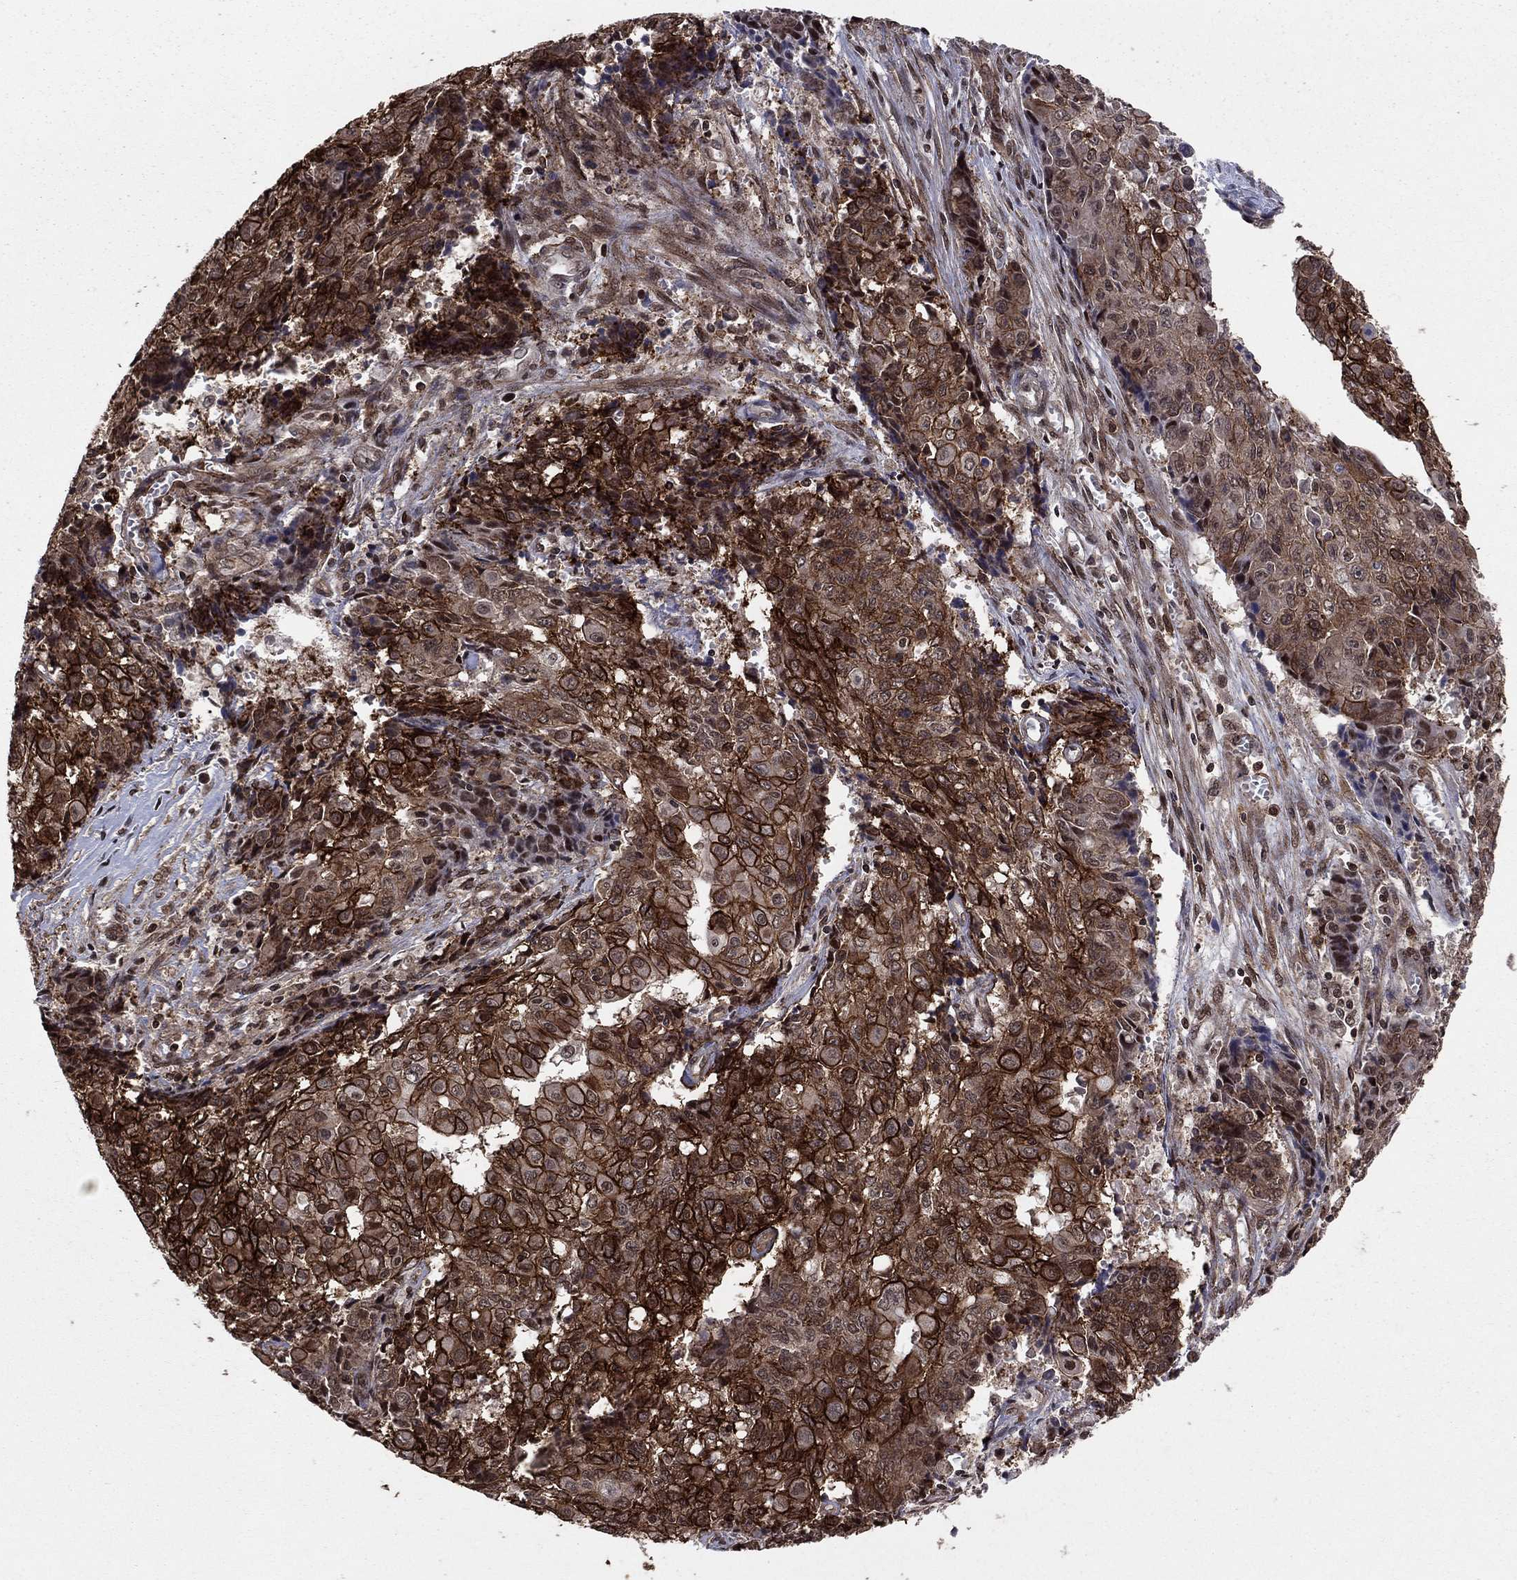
{"staining": {"intensity": "strong", "quantity": ">75%", "location": "cytoplasmic/membranous"}, "tissue": "ovarian cancer", "cell_type": "Tumor cells", "image_type": "cancer", "snomed": [{"axis": "morphology", "description": "Carcinoma, endometroid"}, {"axis": "topography", "description": "Ovary"}], "caption": "IHC image of neoplastic tissue: ovarian cancer (endometroid carcinoma) stained using immunohistochemistry (IHC) reveals high levels of strong protein expression localized specifically in the cytoplasmic/membranous of tumor cells, appearing as a cytoplasmic/membranous brown color.", "gene": "SSX2IP", "patient": {"sex": "female", "age": 42}}